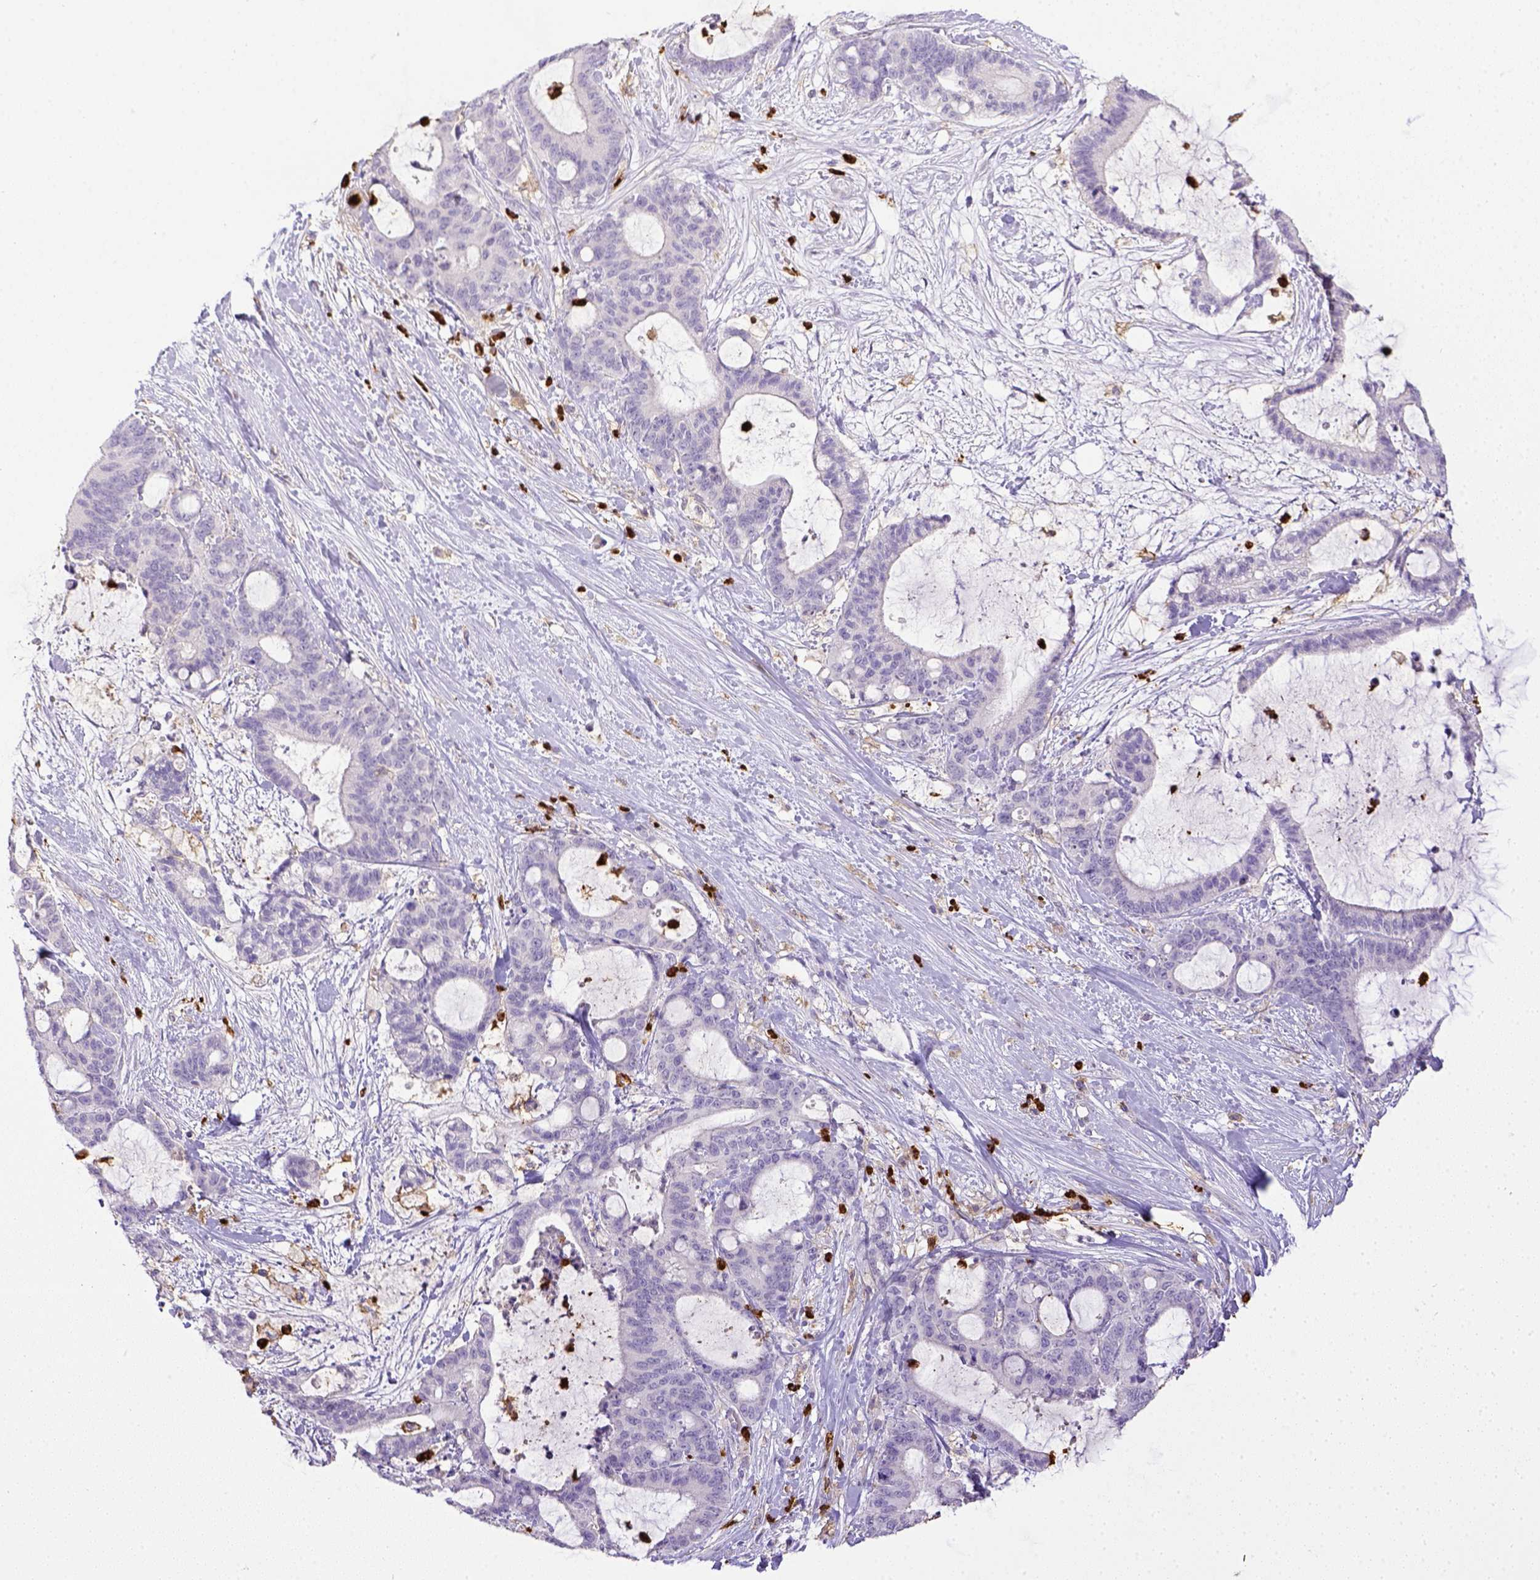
{"staining": {"intensity": "negative", "quantity": "none", "location": "none"}, "tissue": "liver cancer", "cell_type": "Tumor cells", "image_type": "cancer", "snomed": [{"axis": "morphology", "description": "Cholangiocarcinoma"}, {"axis": "topography", "description": "Liver"}], "caption": "Histopathology image shows no significant protein expression in tumor cells of liver cholangiocarcinoma.", "gene": "ITGAM", "patient": {"sex": "female", "age": 73}}